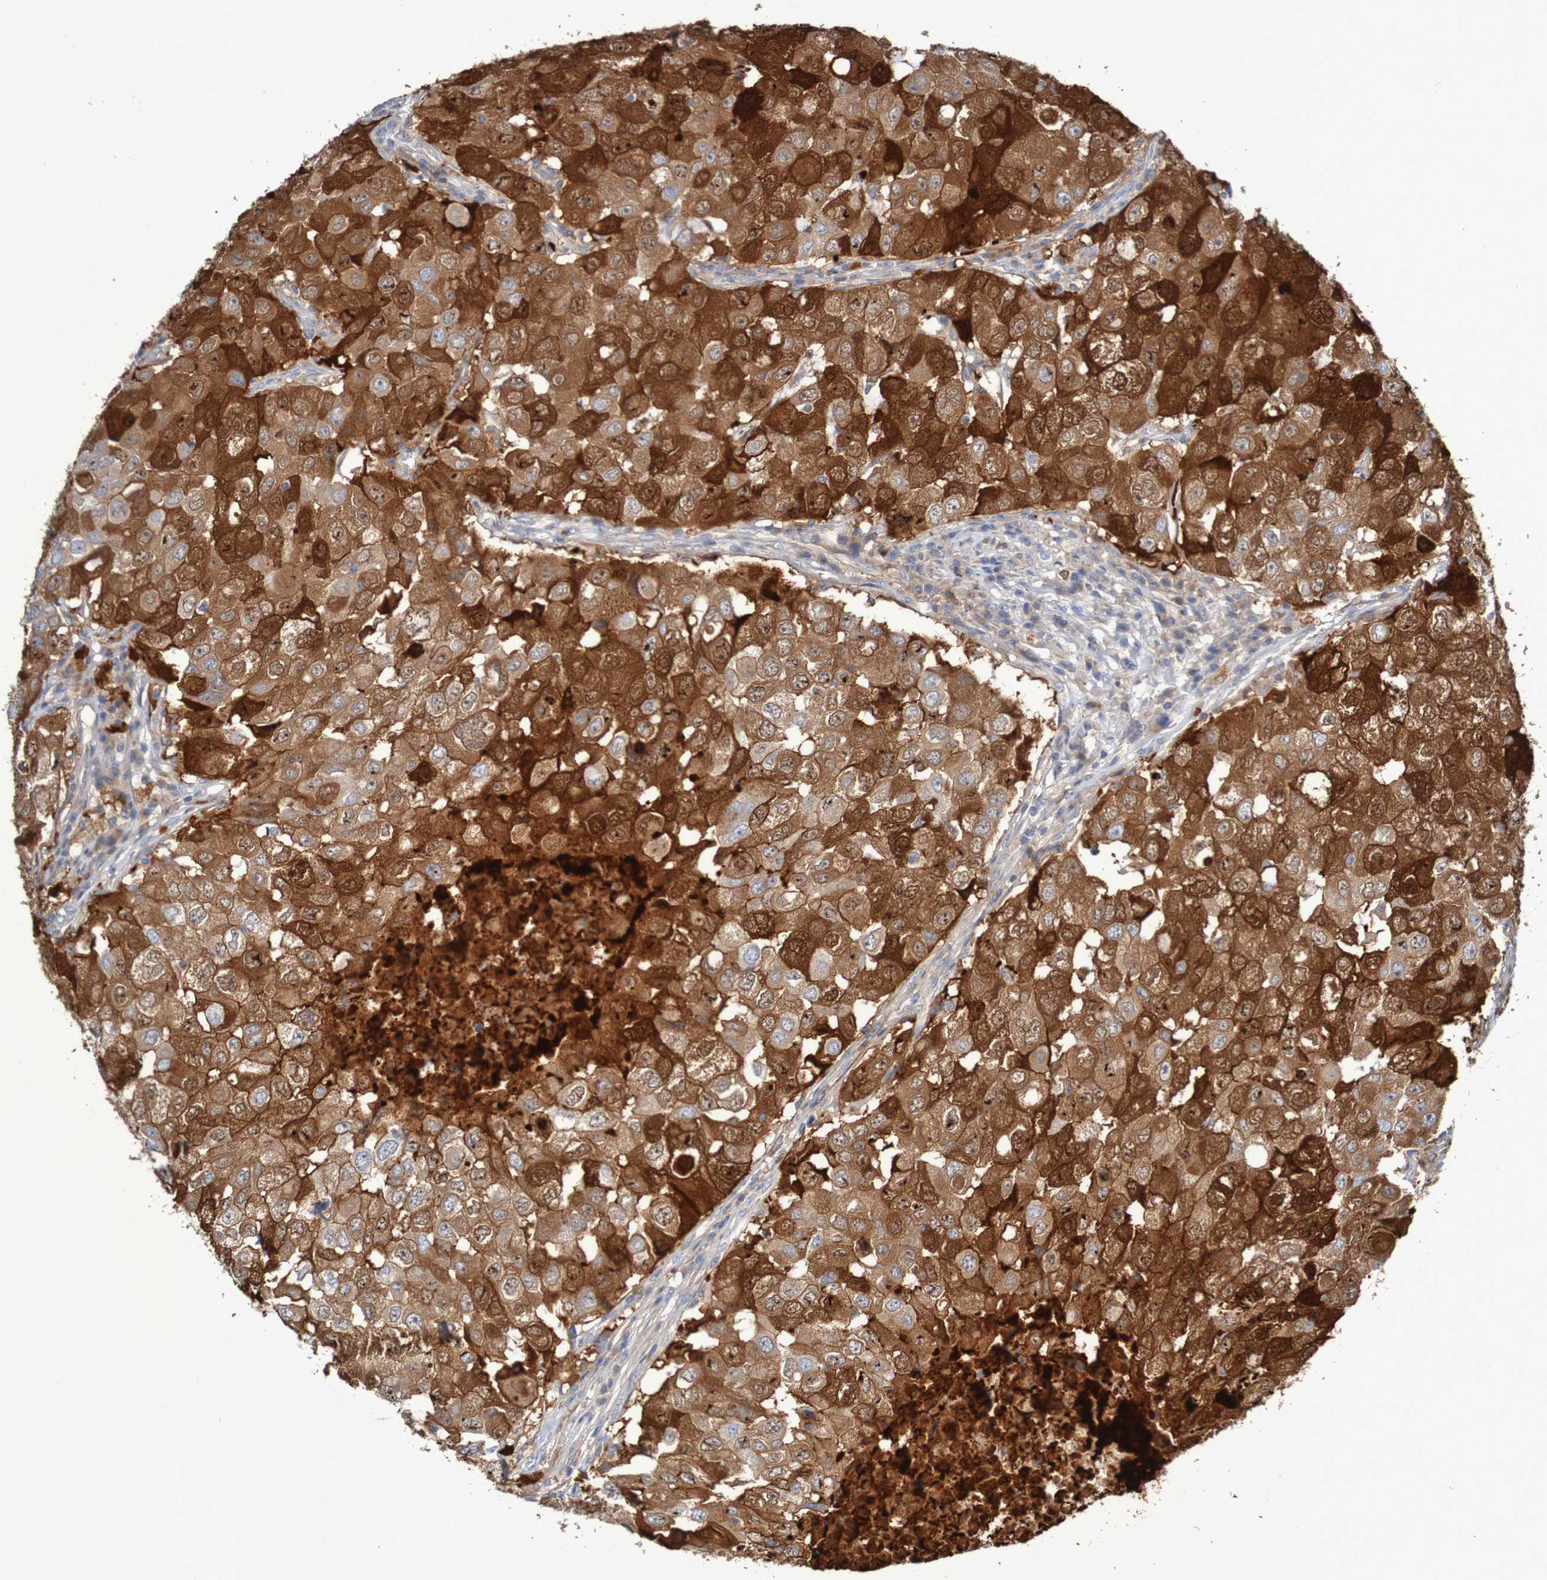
{"staining": {"intensity": "strong", "quantity": ">75%", "location": "cytoplasmic/membranous,nuclear"}, "tissue": "breast cancer", "cell_type": "Tumor cells", "image_type": "cancer", "snomed": [{"axis": "morphology", "description": "Duct carcinoma"}, {"axis": "topography", "description": "Breast"}], "caption": "Breast cancer (invasive ductal carcinoma) tissue displays strong cytoplasmic/membranous and nuclear expression in approximately >75% of tumor cells, visualized by immunohistochemistry.", "gene": "PARP4", "patient": {"sex": "female", "age": 27}}